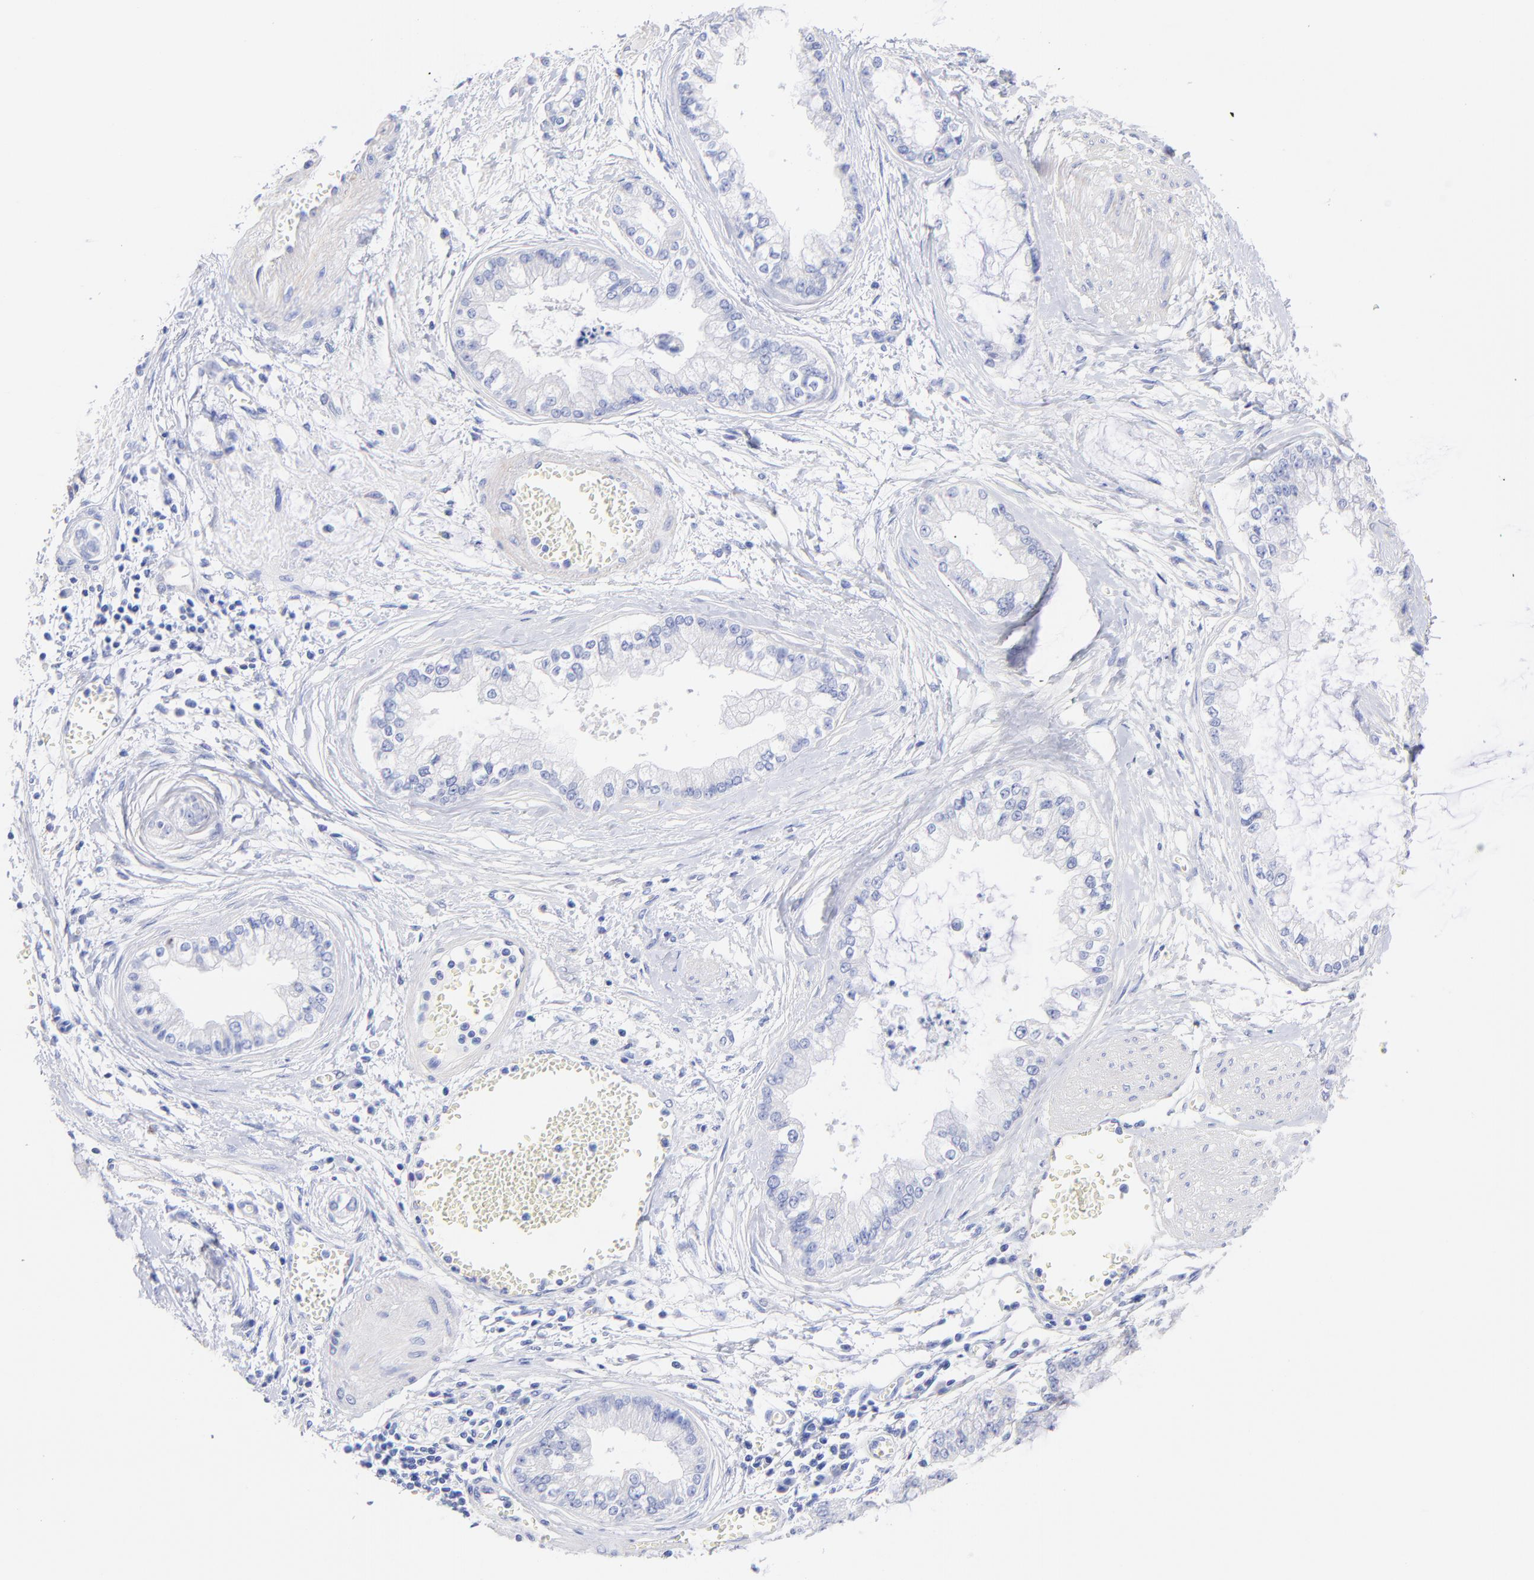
{"staining": {"intensity": "negative", "quantity": "none", "location": "none"}, "tissue": "liver cancer", "cell_type": "Tumor cells", "image_type": "cancer", "snomed": [{"axis": "morphology", "description": "Cholangiocarcinoma"}, {"axis": "topography", "description": "Liver"}], "caption": "This is a photomicrograph of IHC staining of liver cholangiocarcinoma, which shows no positivity in tumor cells.", "gene": "C1QTNF6", "patient": {"sex": "female", "age": 79}}